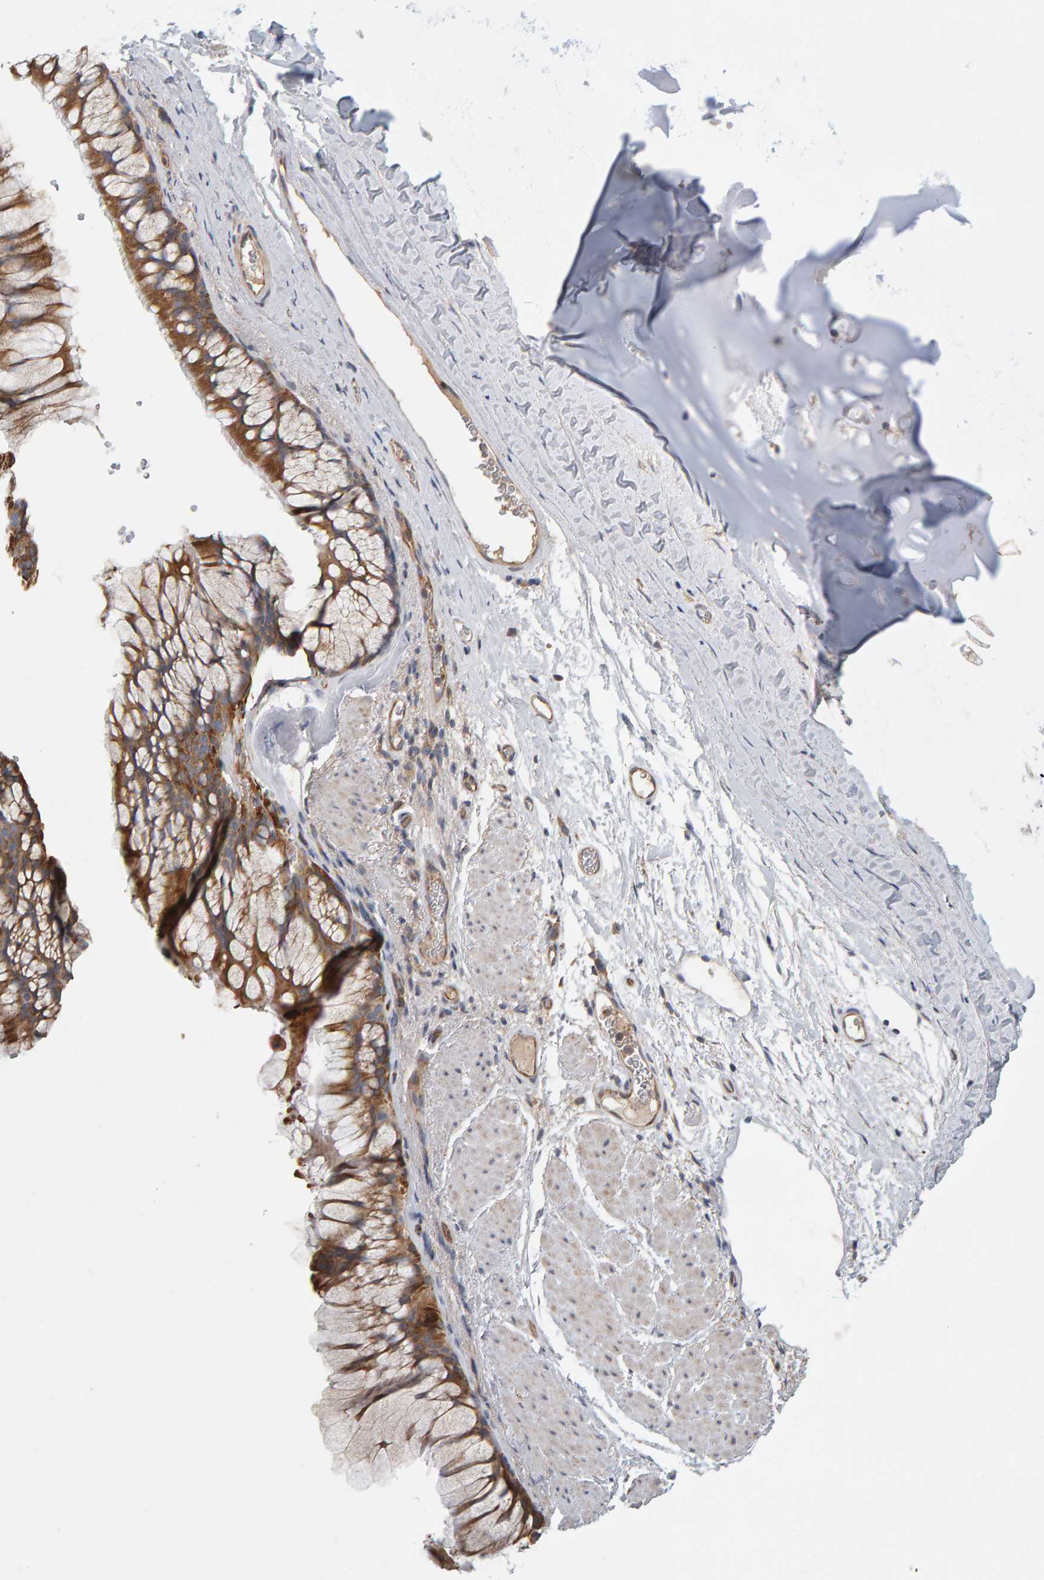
{"staining": {"intensity": "moderate", "quantity": ">75%", "location": "cytoplasmic/membranous"}, "tissue": "bronchus", "cell_type": "Respiratory epithelial cells", "image_type": "normal", "snomed": [{"axis": "morphology", "description": "Normal tissue, NOS"}, {"axis": "topography", "description": "Cartilage tissue"}, {"axis": "topography", "description": "Bronchus"}], "caption": "The micrograph demonstrates a brown stain indicating the presence of a protein in the cytoplasmic/membranous of respiratory epithelial cells in bronchus.", "gene": "C9orf72", "patient": {"sex": "female", "age": 53}}